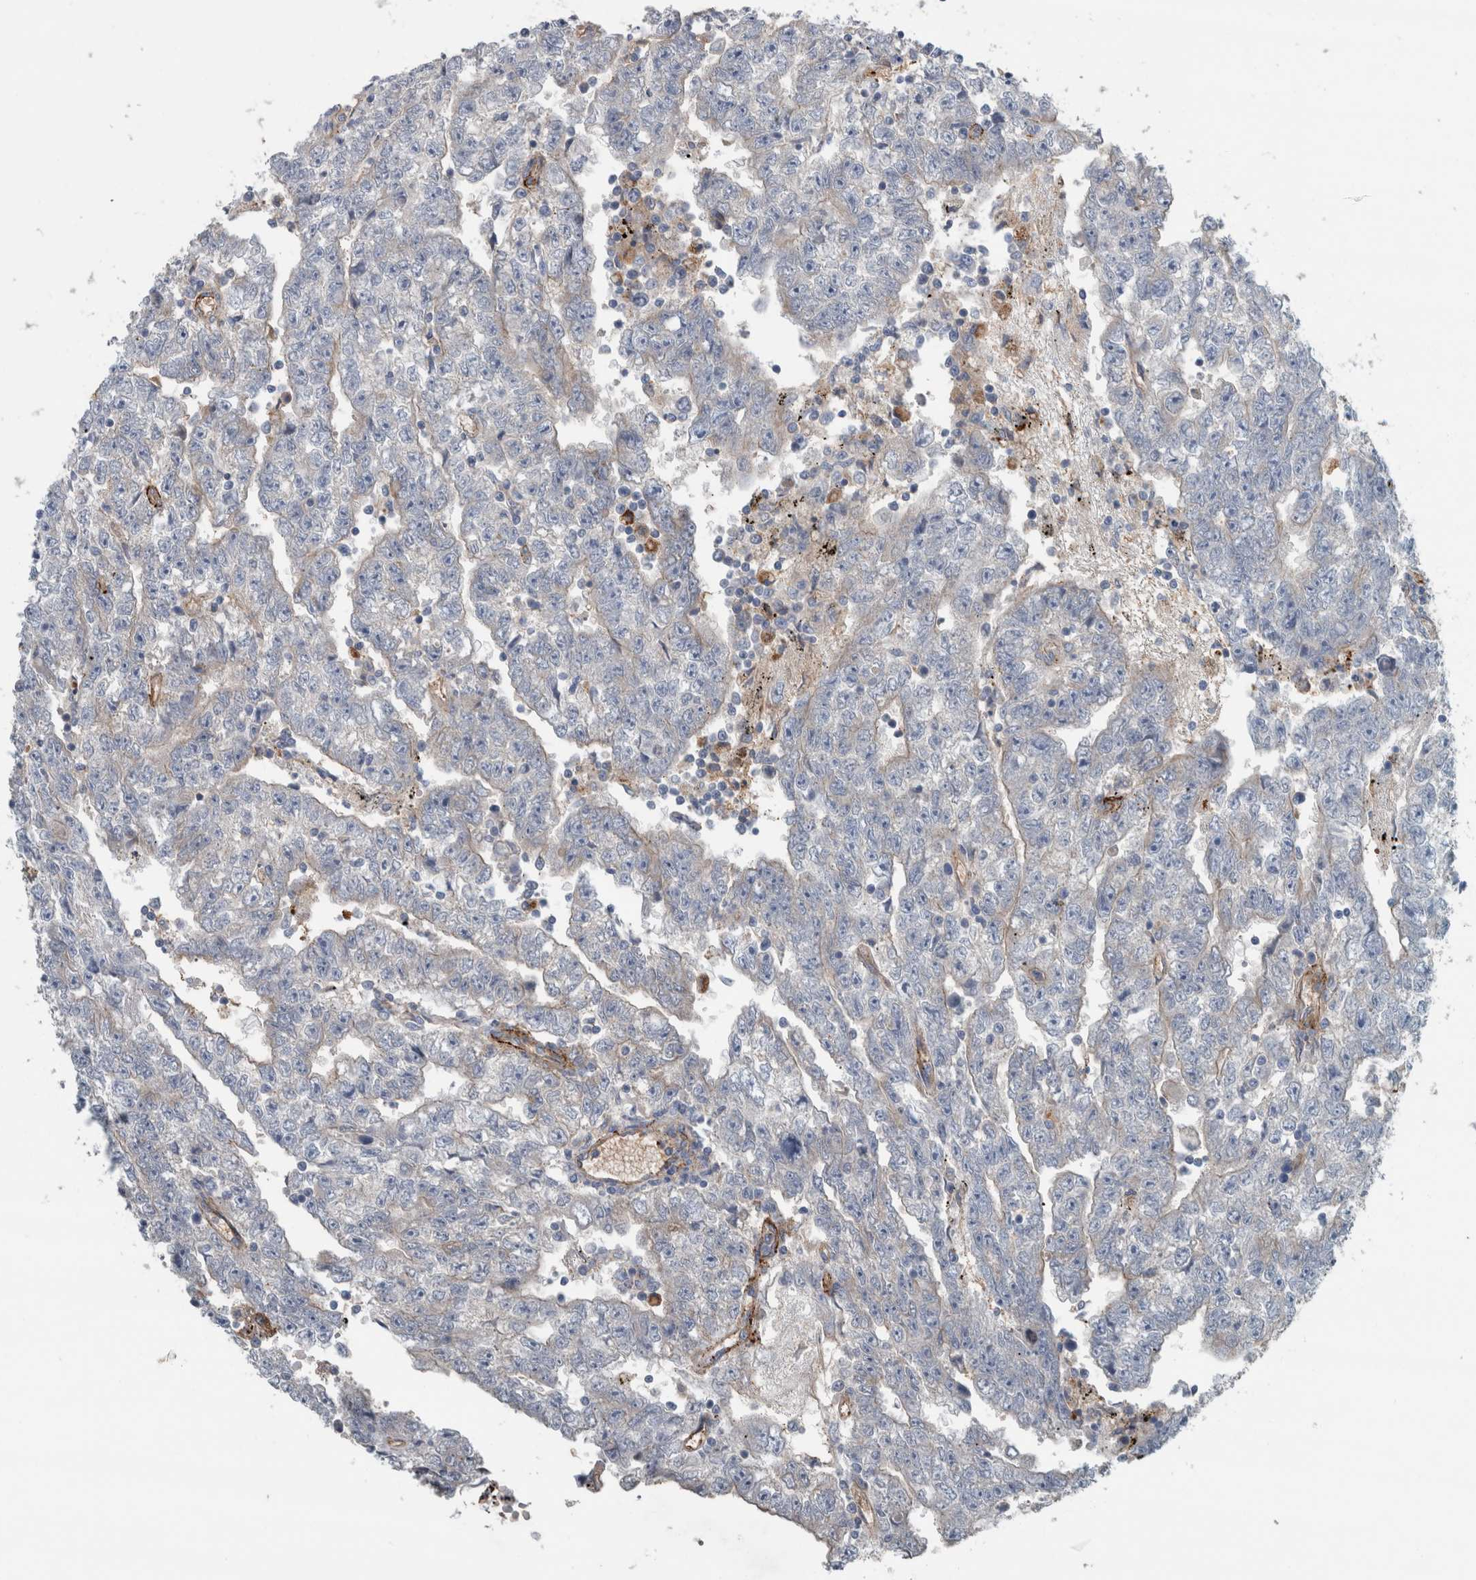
{"staining": {"intensity": "weak", "quantity": "25%-75%", "location": "cytoplasmic/membranous"}, "tissue": "testis cancer", "cell_type": "Tumor cells", "image_type": "cancer", "snomed": [{"axis": "morphology", "description": "Carcinoma, Embryonal, NOS"}, {"axis": "topography", "description": "Testis"}], "caption": "The image displays immunohistochemical staining of testis cancer (embryonal carcinoma). There is weak cytoplasmic/membranous staining is seen in approximately 25%-75% of tumor cells.", "gene": "GLT8D2", "patient": {"sex": "male", "age": 25}}